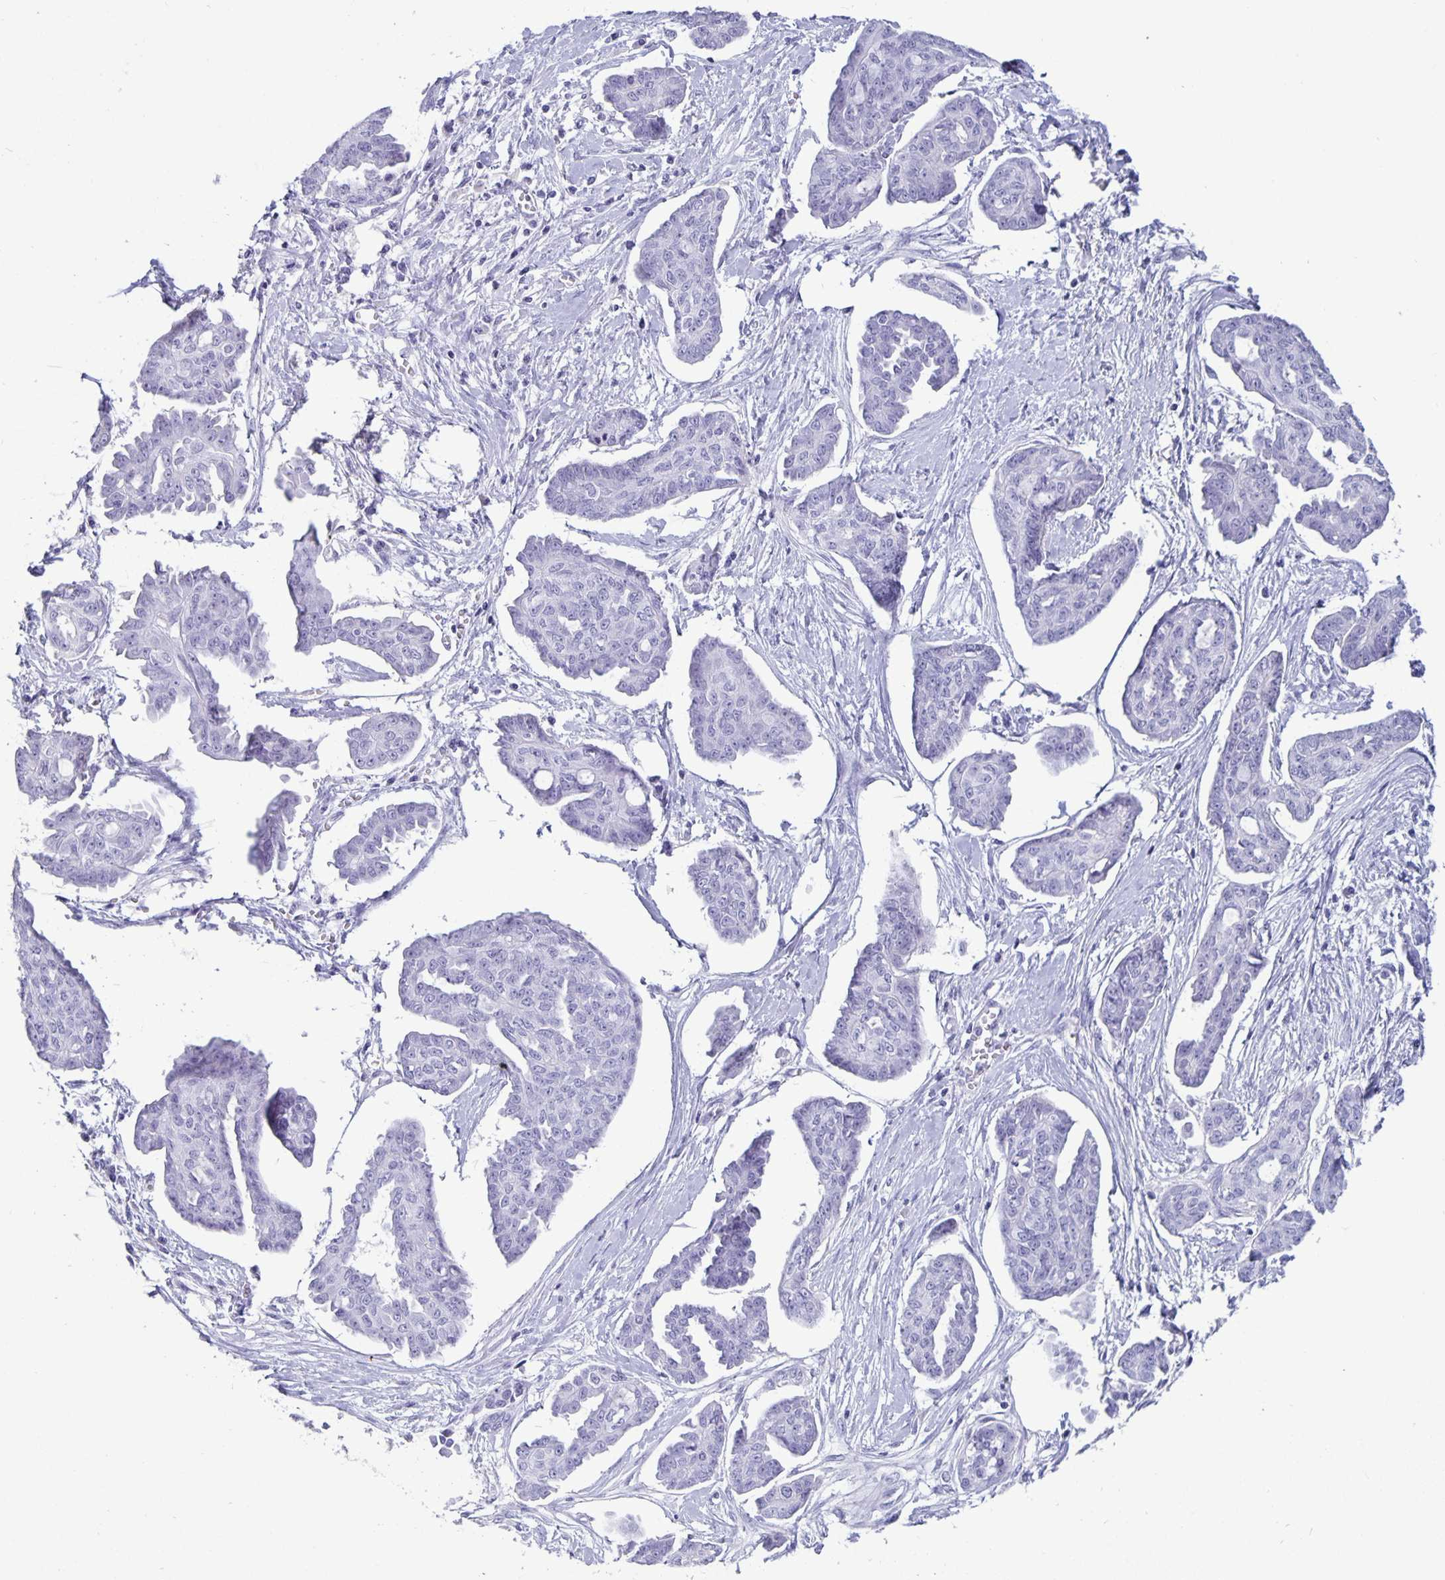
{"staining": {"intensity": "negative", "quantity": "none", "location": "none"}, "tissue": "ovarian cancer", "cell_type": "Tumor cells", "image_type": "cancer", "snomed": [{"axis": "morphology", "description": "Cystadenocarcinoma, serous, NOS"}, {"axis": "topography", "description": "Ovary"}], "caption": "Tumor cells are negative for protein expression in human ovarian cancer.", "gene": "BPIFA3", "patient": {"sex": "female", "age": 71}}